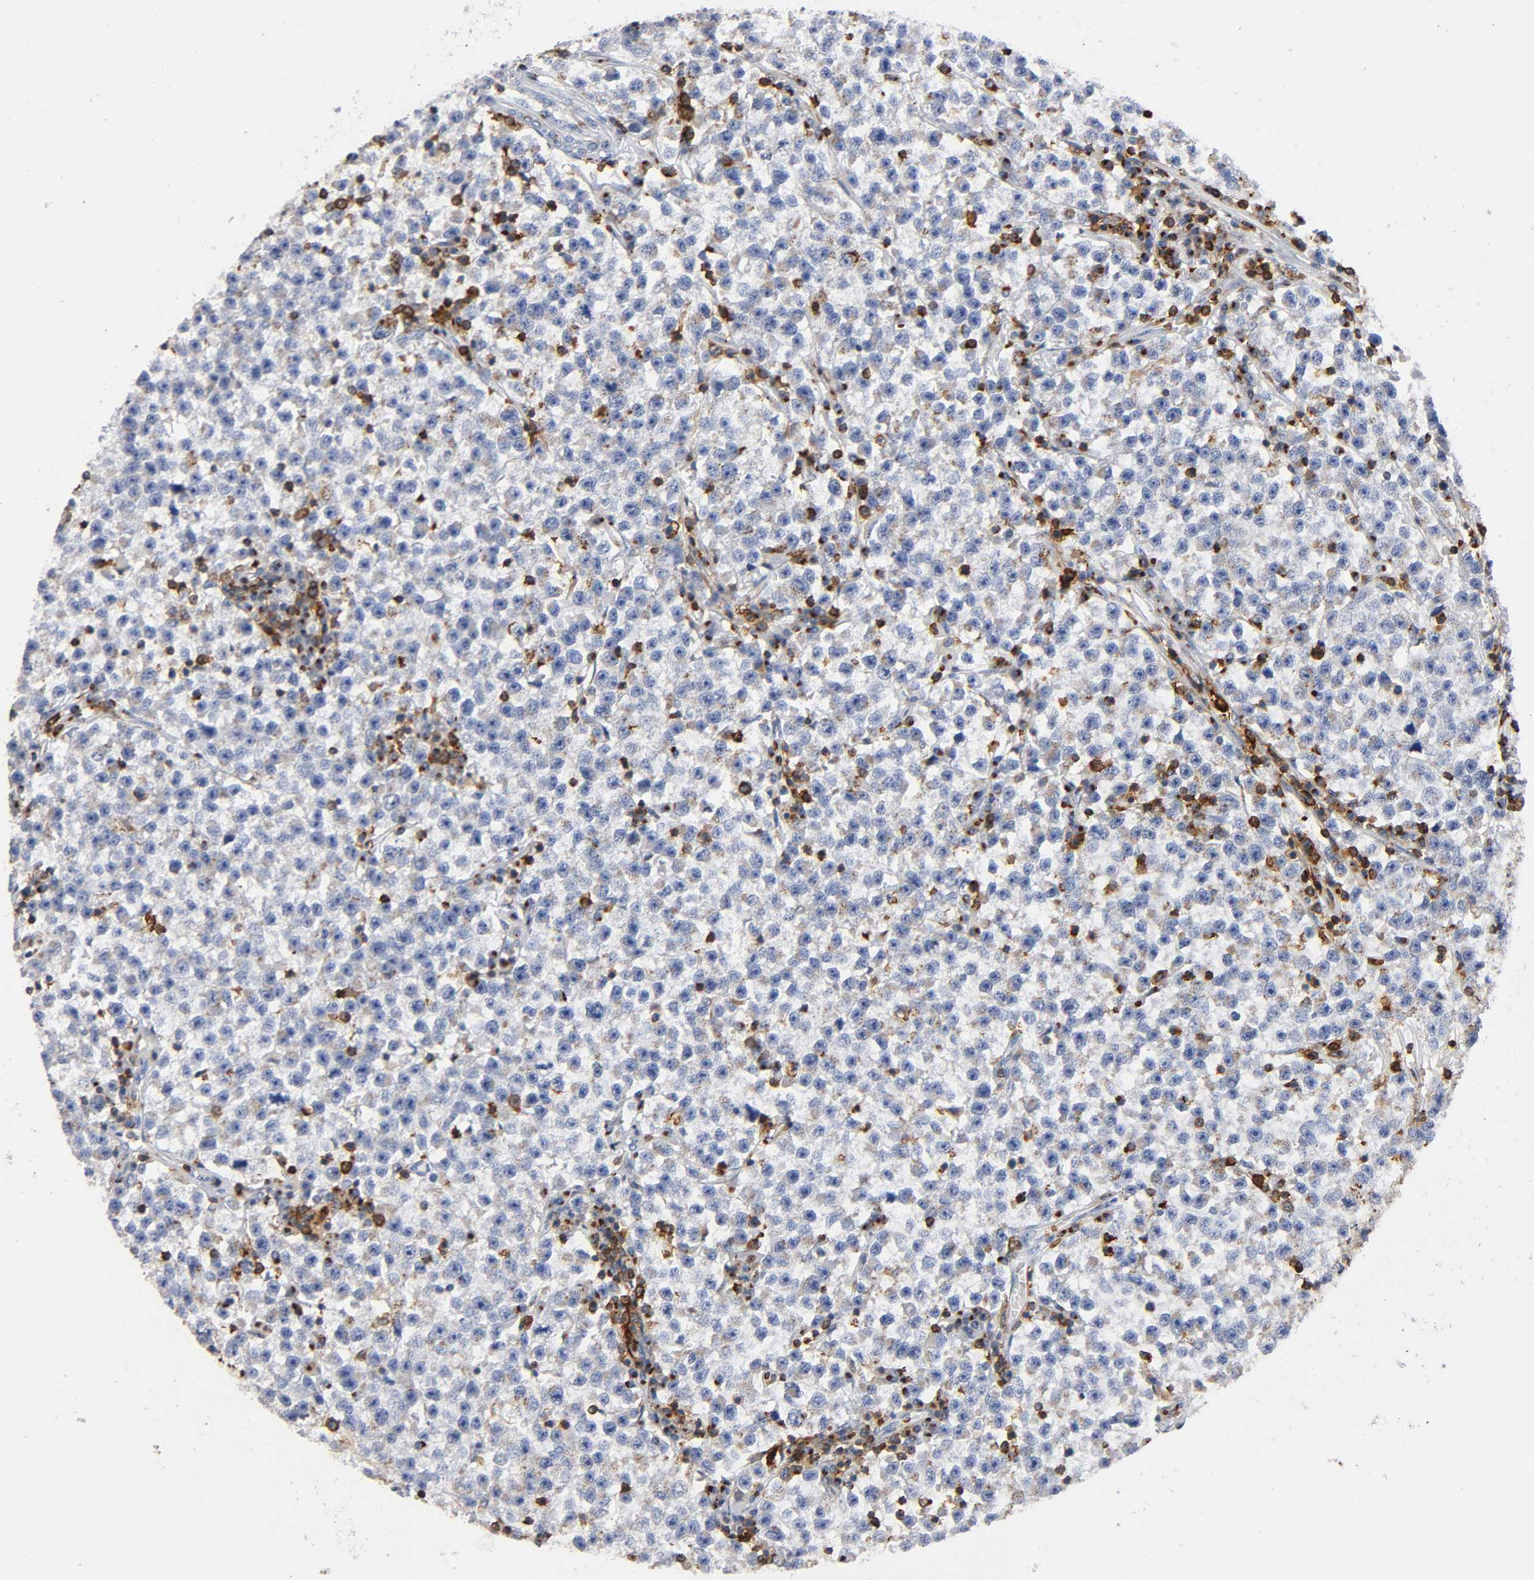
{"staining": {"intensity": "weak", "quantity": "25%-75%", "location": "cytoplasmic/membranous"}, "tissue": "testis cancer", "cell_type": "Tumor cells", "image_type": "cancer", "snomed": [{"axis": "morphology", "description": "Seminoma, NOS"}, {"axis": "topography", "description": "Testis"}], "caption": "Protein expression by immunohistochemistry (IHC) exhibits weak cytoplasmic/membranous positivity in about 25%-75% of tumor cells in testis seminoma.", "gene": "CAPN10", "patient": {"sex": "male", "age": 22}}